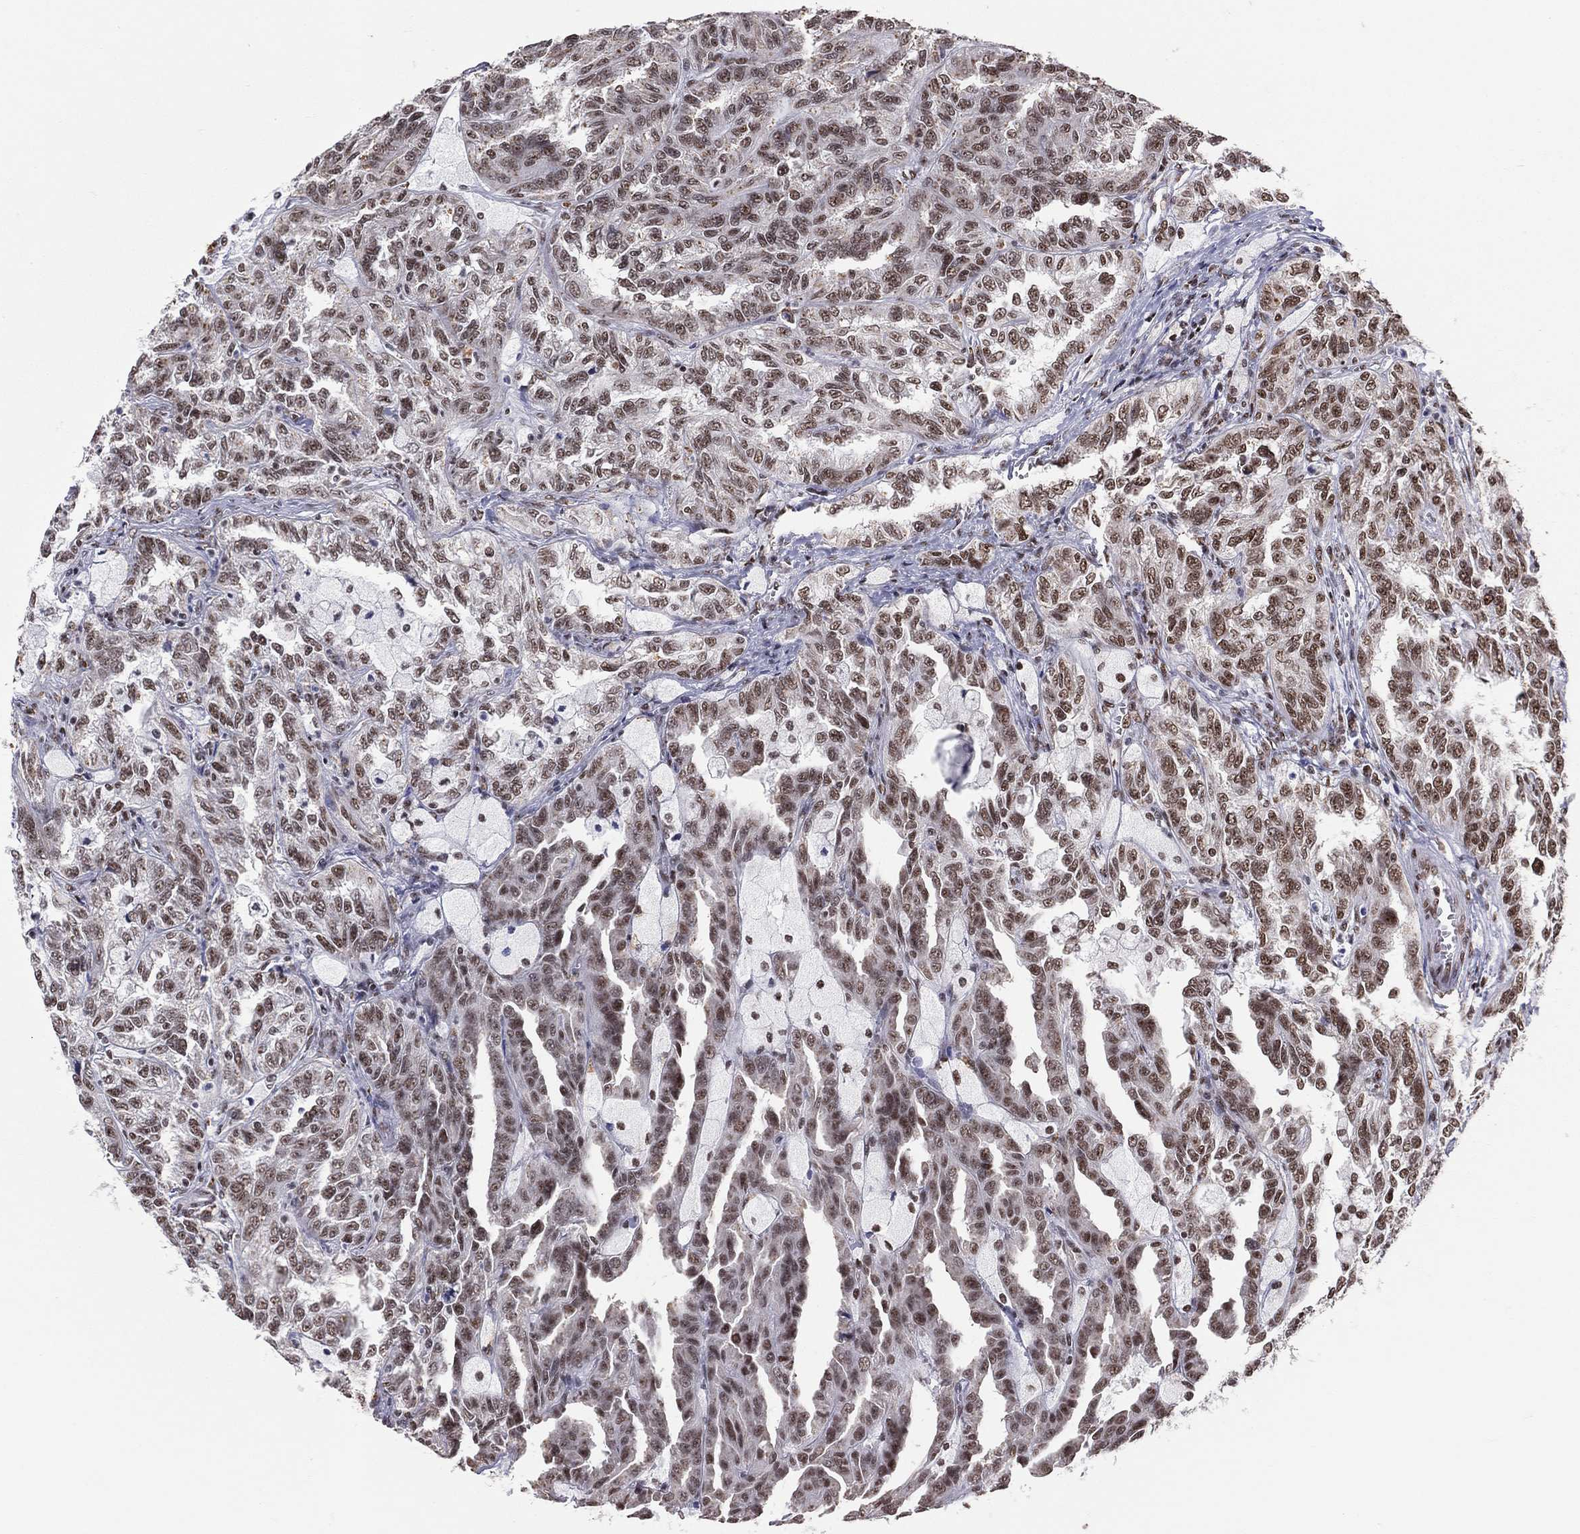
{"staining": {"intensity": "moderate", "quantity": ">75%", "location": "nuclear"}, "tissue": "renal cancer", "cell_type": "Tumor cells", "image_type": "cancer", "snomed": [{"axis": "morphology", "description": "Adenocarcinoma, NOS"}, {"axis": "topography", "description": "Kidney"}], "caption": "The immunohistochemical stain shows moderate nuclear staining in tumor cells of adenocarcinoma (renal) tissue.", "gene": "ZNF7", "patient": {"sex": "male", "age": 79}}